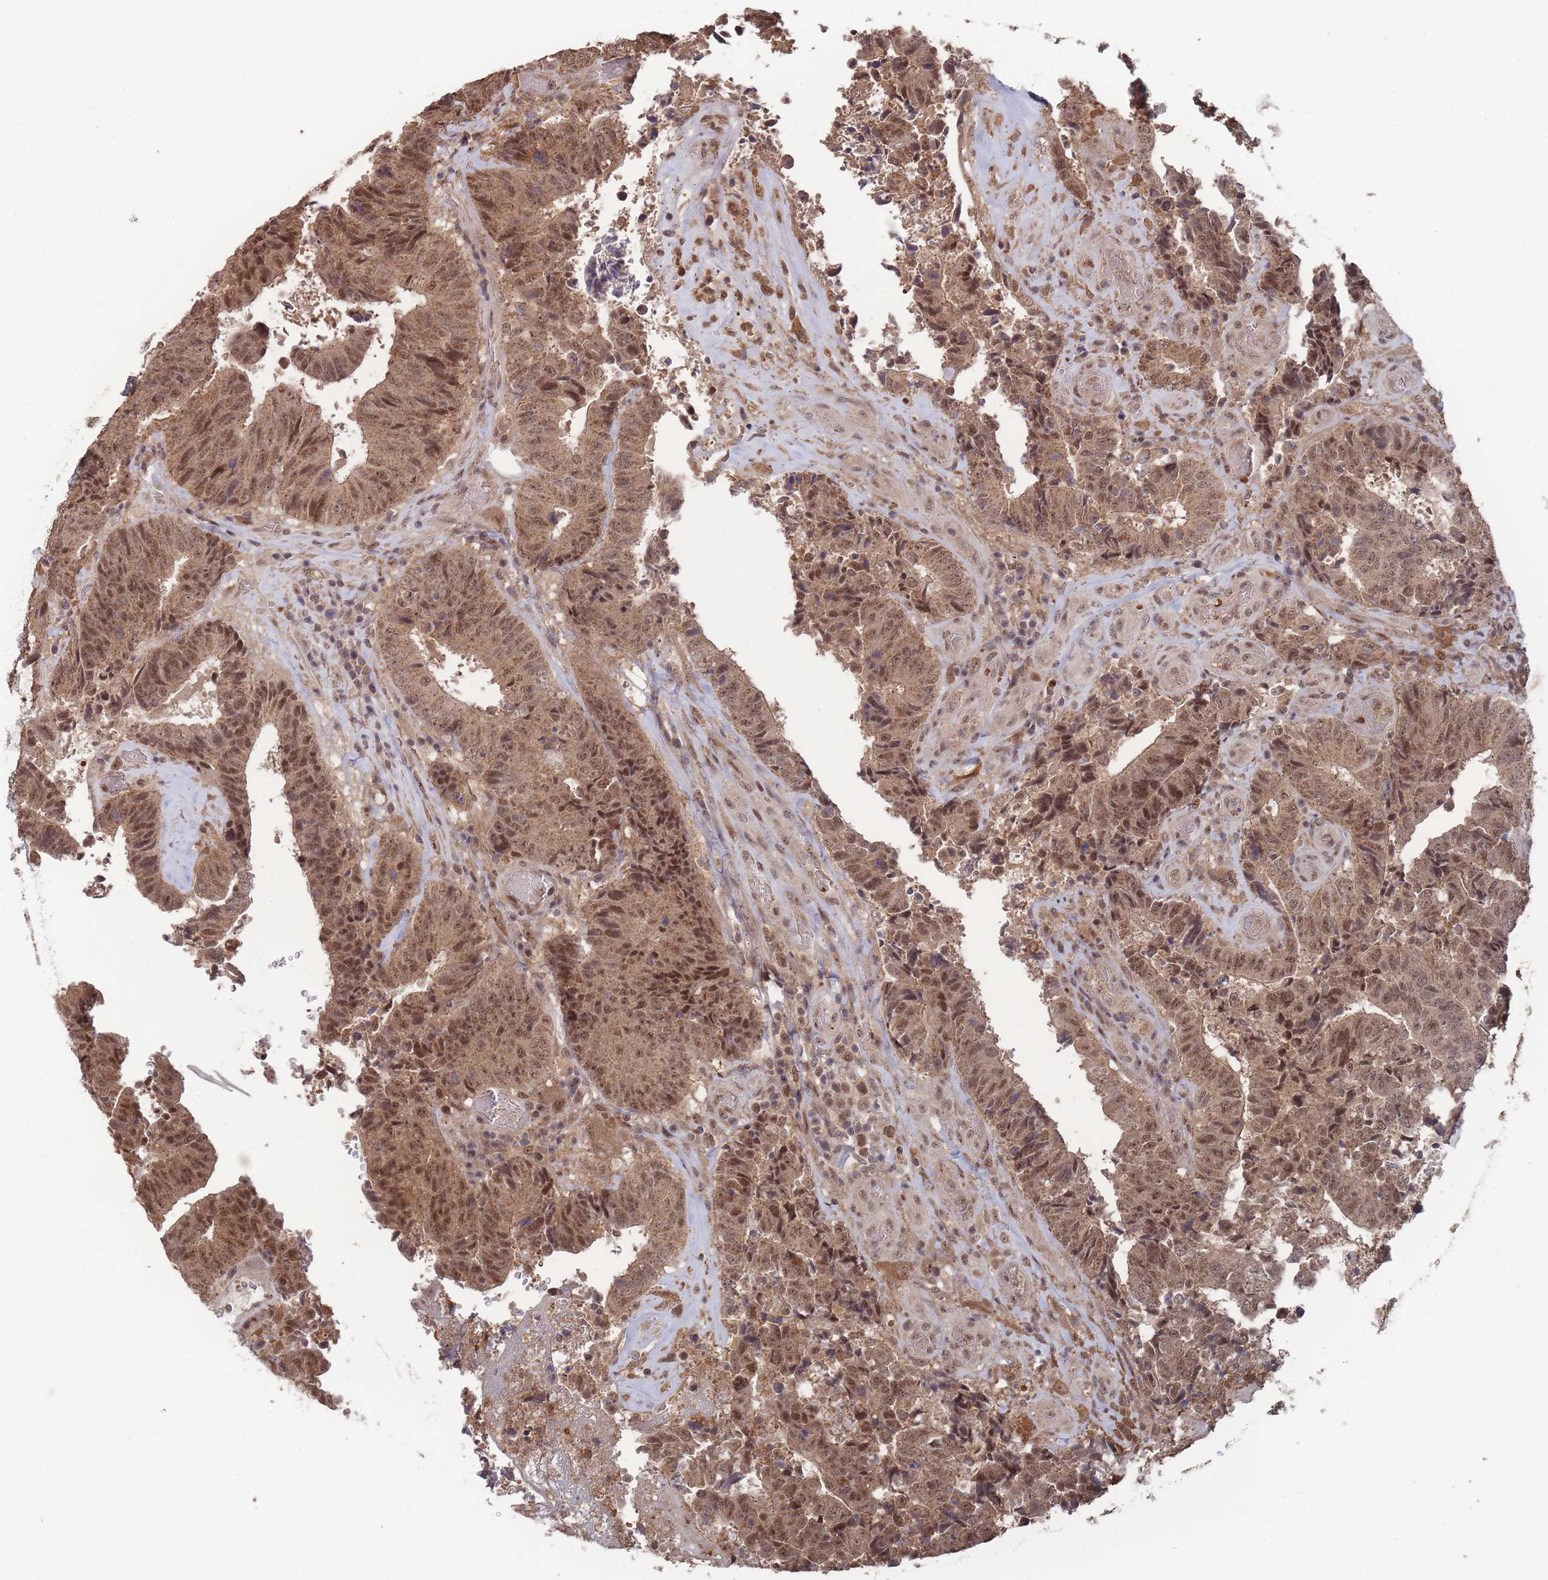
{"staining": {"intensity": "moderate", "quantity": ">75%", "location": "cytoplasmic/membranous,nuclear"}, "tissue": "colorectal cancer", "cell_type": "Tumor cells", "image_type": "cancer", "snomed": [{"axis": "morphology", "description": "Adenocarcinoma, NOS"}, {"axis": "topography", "description": "Rectum"}], "caption": "Immunohistochemistry (IHC) of colorectal cancer (adenocarcinoma) reveals medium levels of moderate cytoplasmic/membranous and nuclear positivity in approximately >75% of tumor cells.", "gene": "SF3B1", "patient": {"sex": "male", "age": 72}}